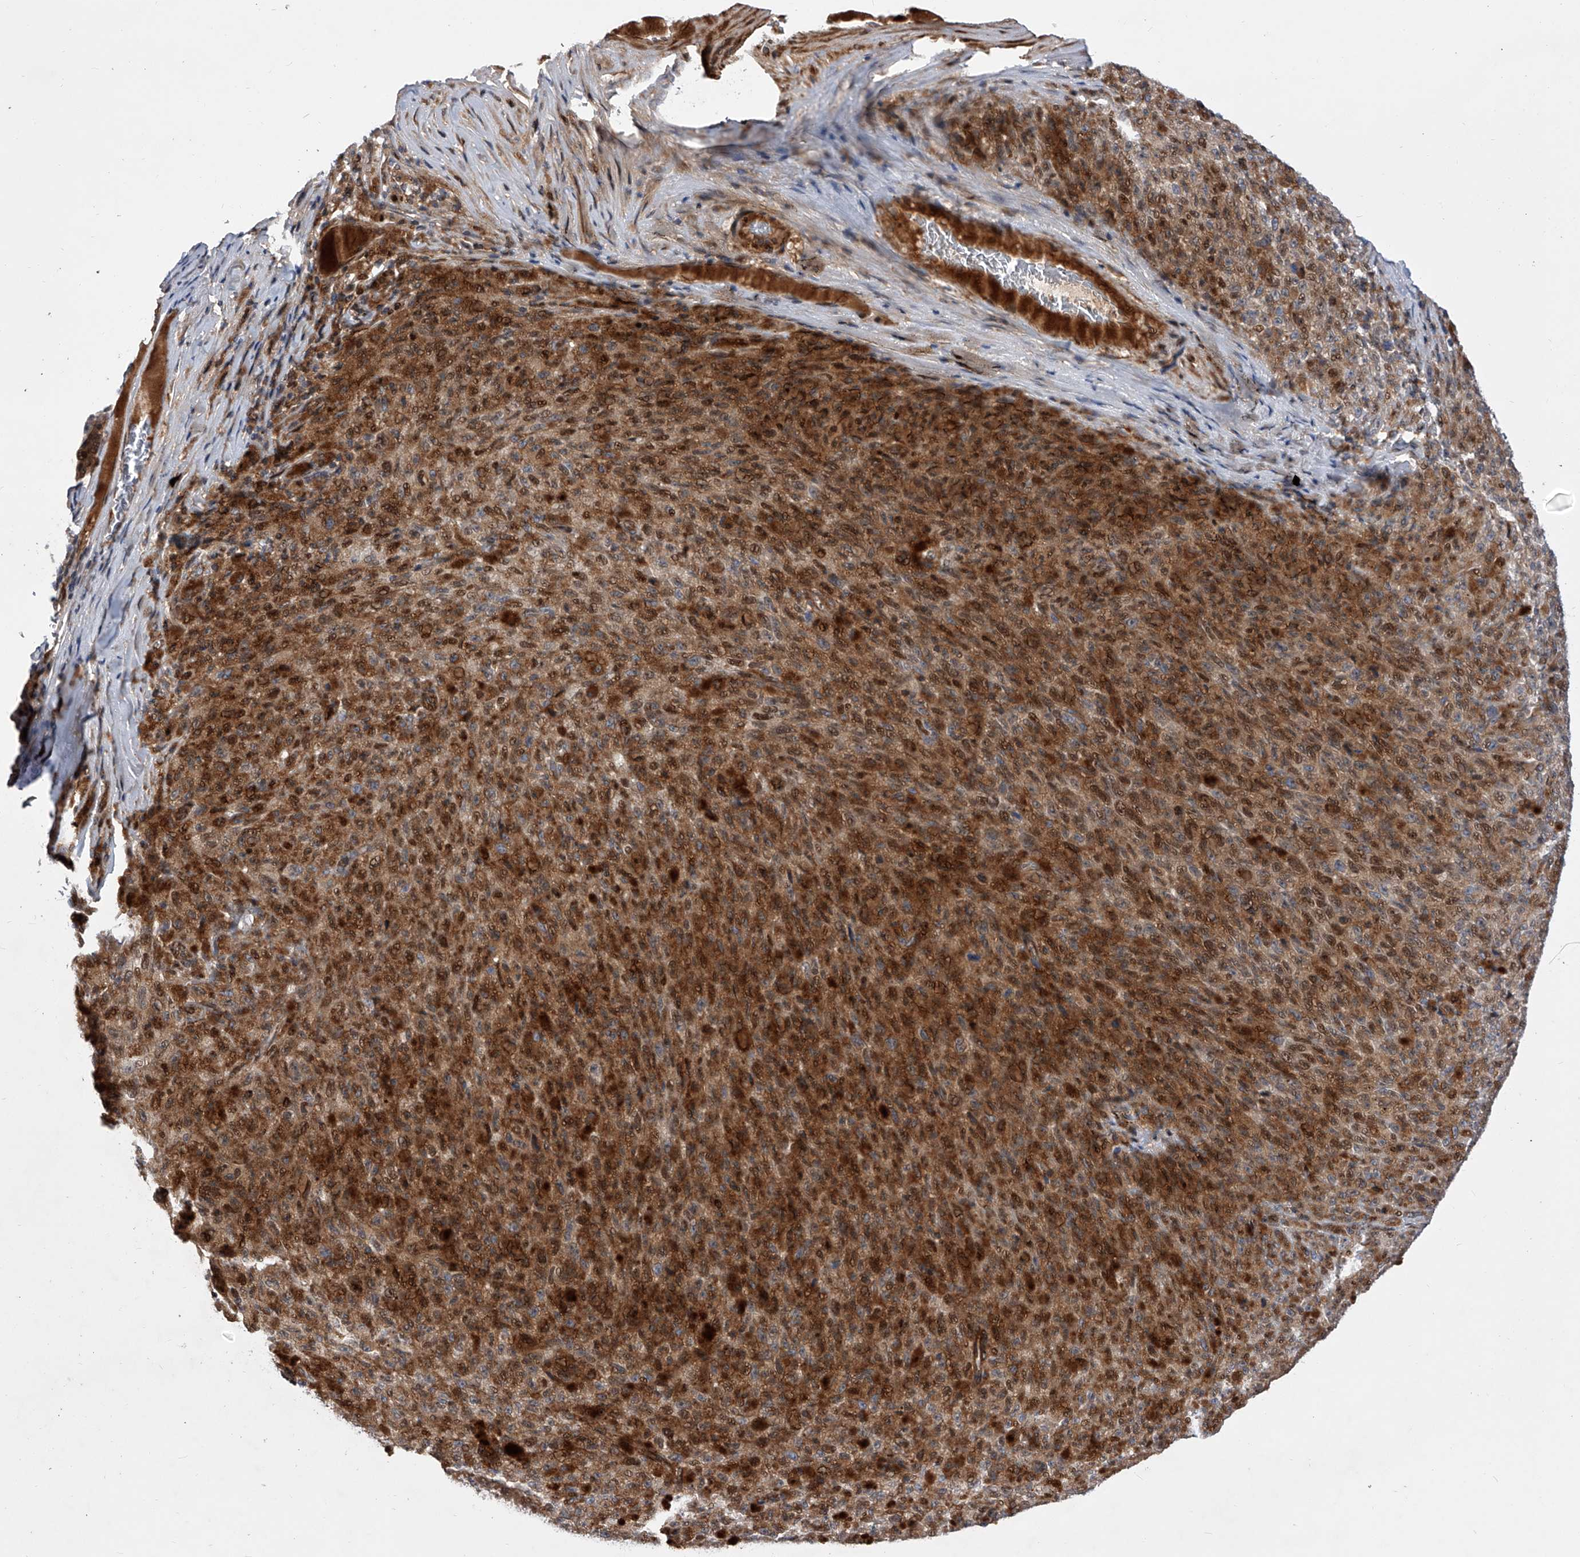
{"staining": {"intensity": "moderate", "quantity": ">75%", "location": "cytoplasmic/membranous,nuclear"}, "tissue": "melanoma", "cell_type": "Tumor cells", "image_type": "cancer", "snomed": [{"axis": "morphology", "description": "Malignant melanoma, NOS"}, {"axis": "topography", "description": "Skin"}], "caption": "A medium amount of moderate cytoplasmic/membranous and nuclear expression is identified in approximately >75% of tumor cells in melanoma tissue. The staining is performed using DAB brown chromogen to label protein expression. The nuclei are counter-stained blue using hematoxylin.", "gene": "PDSS2", "patient": {"sex": "female", "age": 82}}